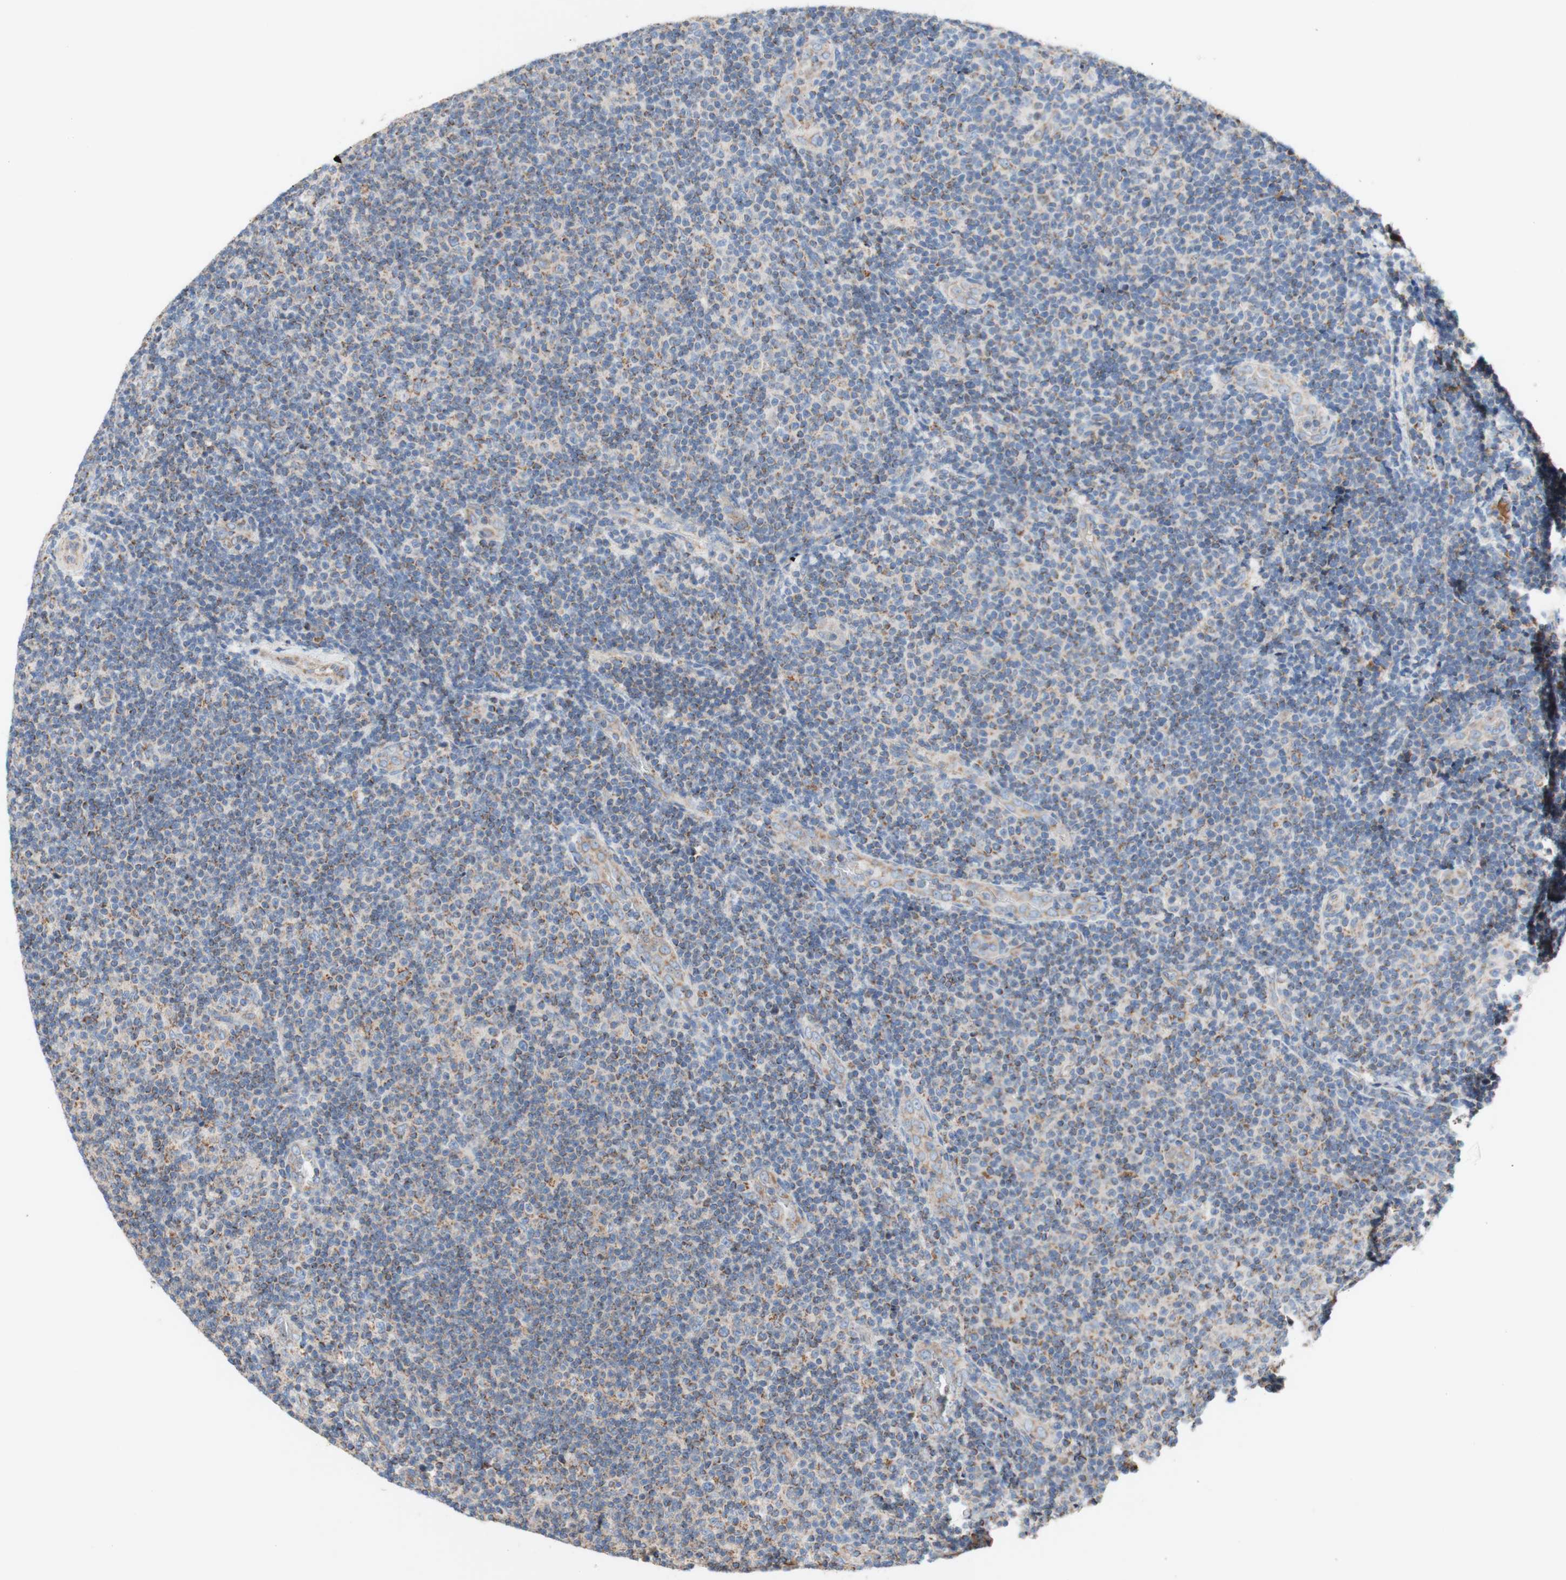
{"staining": {"intensity": "moderate", "quantity": "<25%", "location": "cytoplasmic/membranous"}, "tissue": "lymphoma", "cell_type": "Tumor cells", "image_type": "cancer", "snomed": [{"axis": "morphology", "description": "Malignant lymphoma, non-Hodgkin's type, Low grade"}, {"axis": "topography", "description": "Lymph node"}], "caption": "A micrograph of lymphoma stained for a protein exhibits moderate cytoplasmic/membranous brown staining in tumor cells. (DAB IHC, brown staining for protein, blue staining for nuclei).", "gene": "SDHB", "patient": {"sex": "male", "age": 83}}